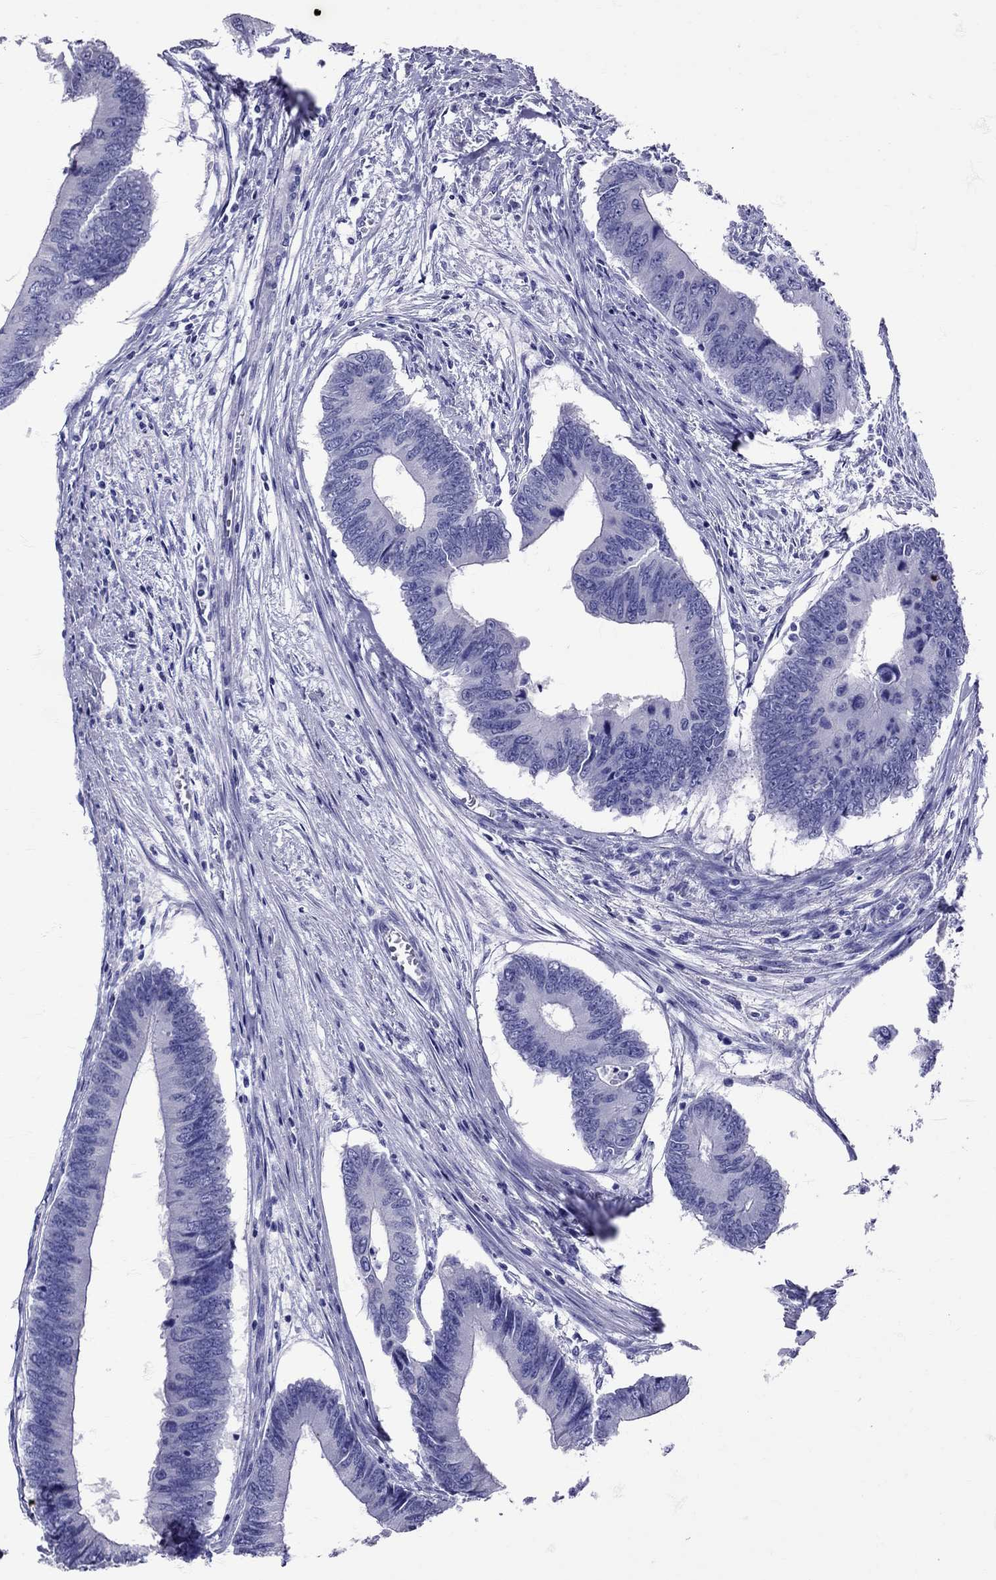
{"staining": {"intensity": "negative", "quantity": "none", "location": "none"}, "tissue": "colorectal cancer", "cell_type": "Tumor cells", "image_type": "cancer", "snomed": [{"axis": "morphology", "description": "Adenocarcinoma, NOS"}, {"axis": "topography", "description": "Colon"}], "caption": "There is no significant staining in tumor cells of colorectal cancer (adenocarcinoma).", "gene": "AVP", "patient": {"sex": "male", "age": 53}}